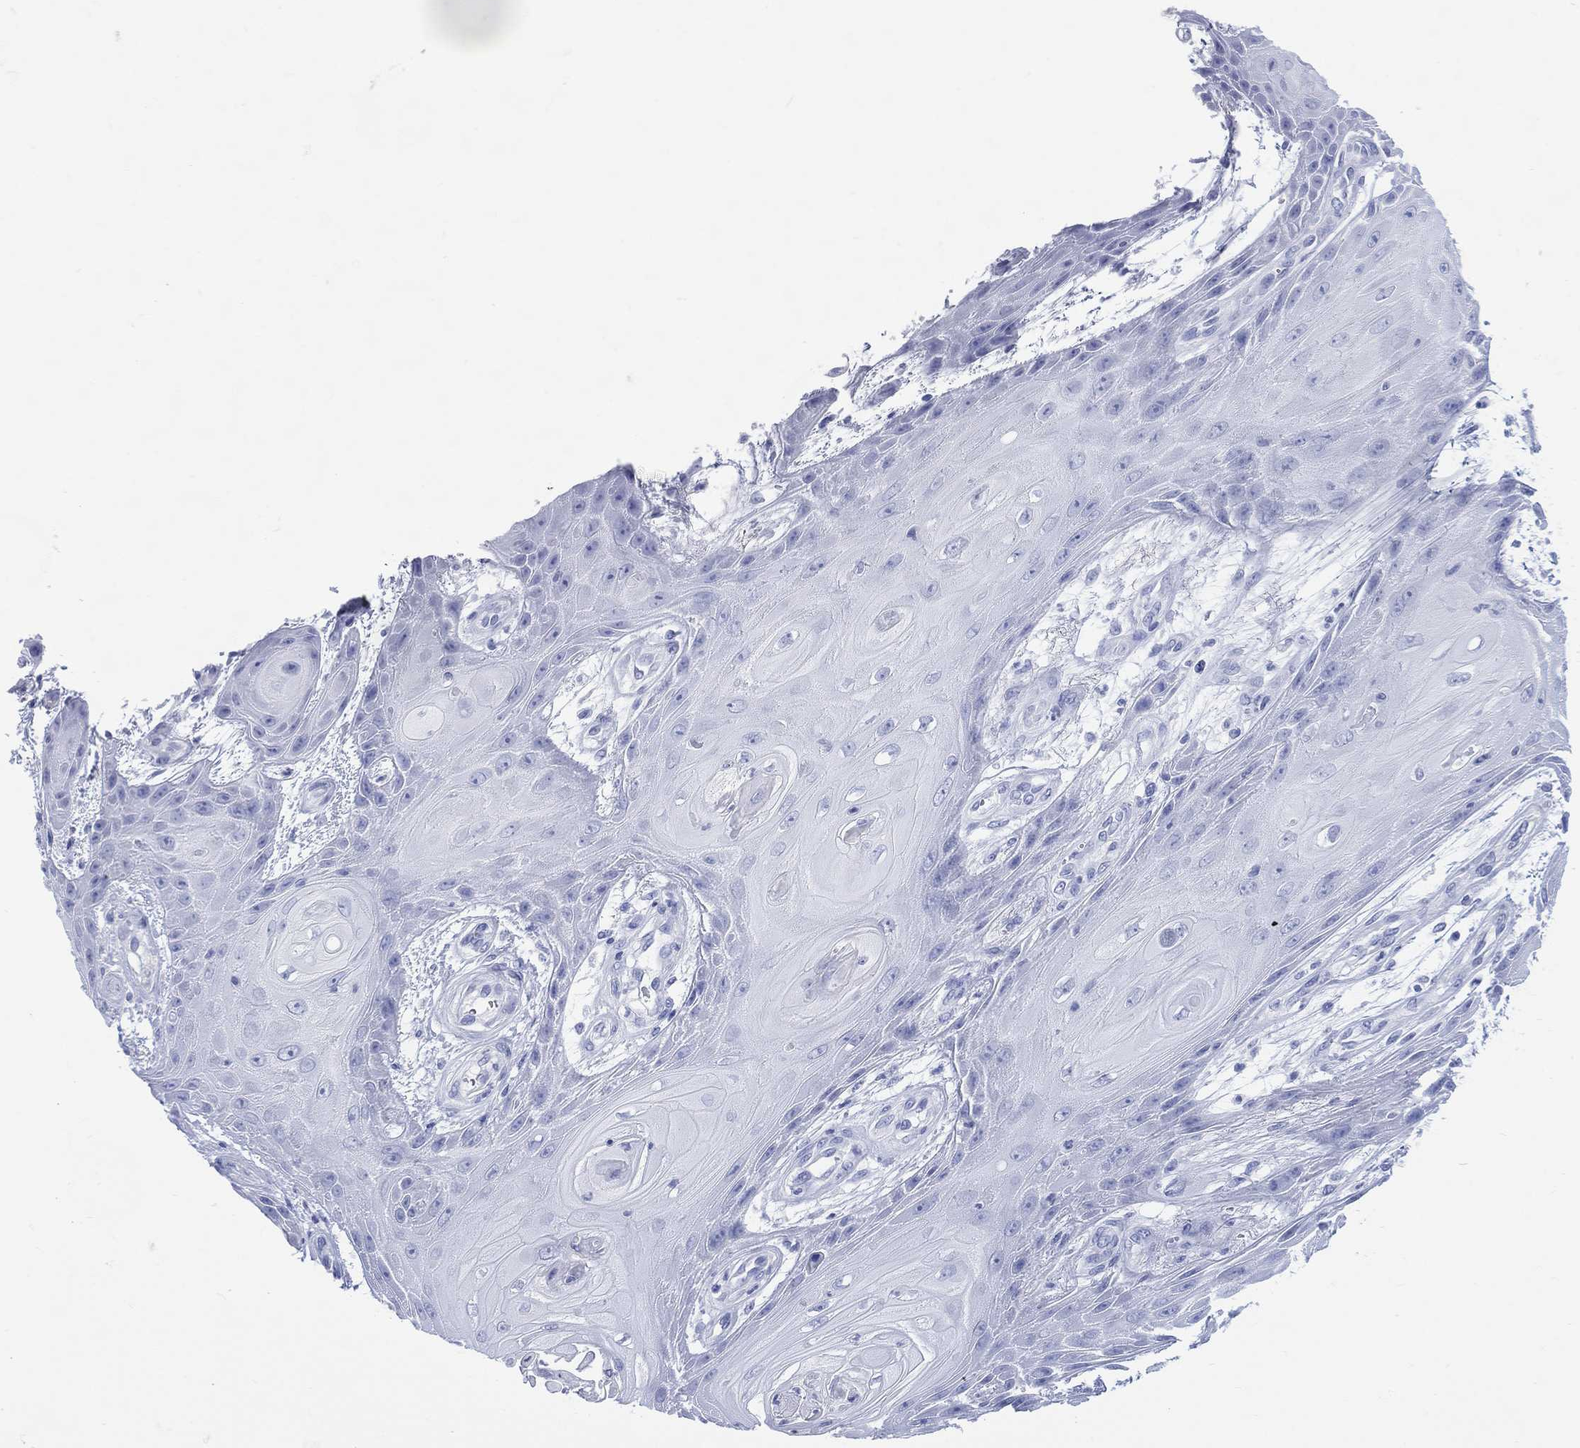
{"staining": {"intensity": "negative", "quantity": "none", "location": "none"}, "tissue": "skin cancer", "cell_type": "Tumor cells", "image_type": "cancer", "snomed": [{"axis": "morphology", "description": "Squamous cell carcinoma, NOS"}, {"axis": "topography", "description": "Skin"}], "caption": "The histopathology image displays no staining of tumor cells in skin cancer.", "gene": "LRRD1", "patient": {"sex": "male", "age": 62}}